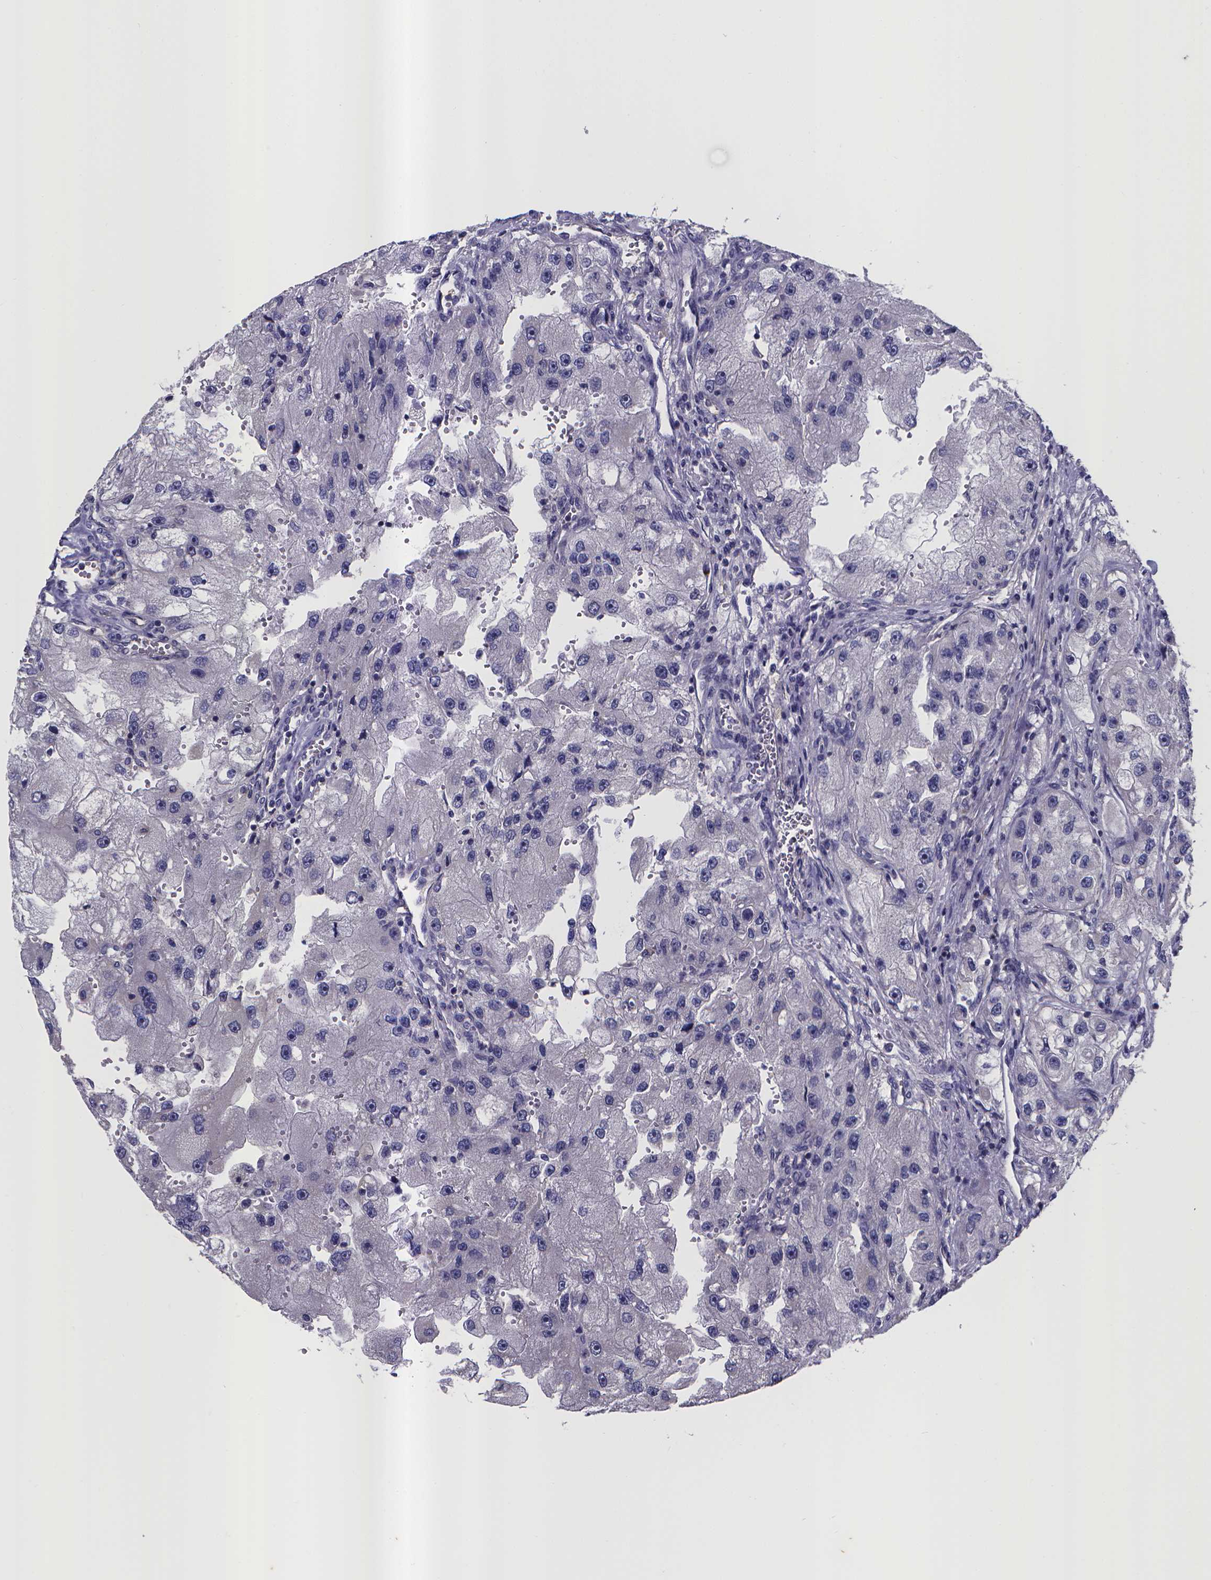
{"staining": {"intensity": "negative", "quantity": "none", "location": "none"}, "tissue": "renal cancer", "cell_type": "Tumor cells", "image_type": "cancer", "snomed": [{"axis": "morphology", "description": "Adenocarcinoma, NOS"}, {"axis": "topography", "description": "Kidney"}], "caption": "This is an immunohistochemistry image of renal cancer (adenocarcinoma). There is no staining in tumor cells.", "gene": "RERG", "patient": {"sex": "male", "age": 63}}